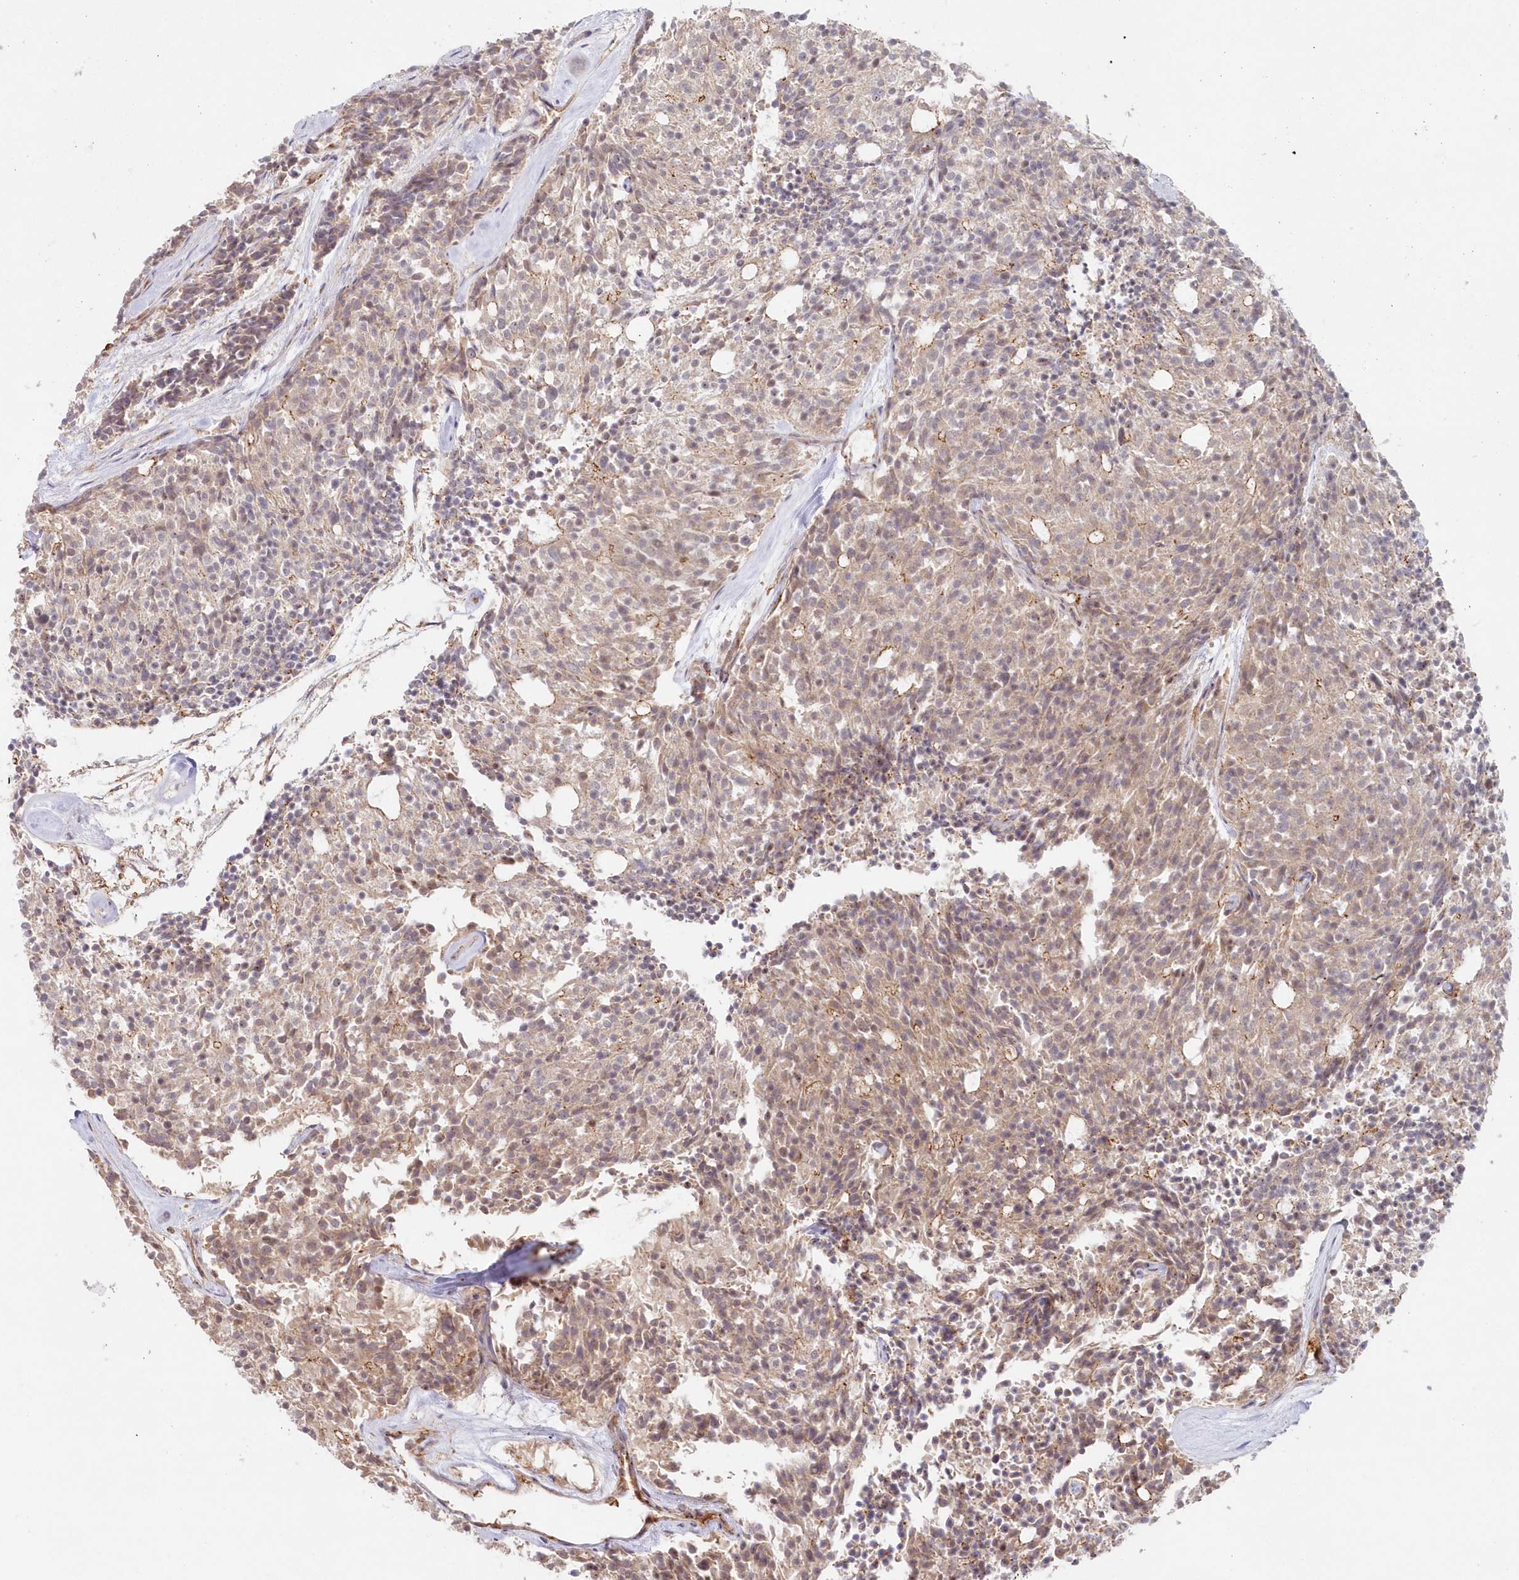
{"staining": {"intensity": "weak", "quantity": "25%-75%", "location": "cytoplasmic/membranous"}, "tissue": "carcinoid", "cell_type": "Tumor cells", "image_type": "cancer", "snomed": [{"axis": "morphology", "description": "Carcinoid, malignant, NOS"}, {"axis": "topography", "description": "Pancreas"}], "caption": "Carcinoid (malignant) tissue displays weak cytoplasmic/membranous positivity in about 25%-75% of tumor cells, visualized by immunohistochemistry.", "gene": "TOGARAM2", "patient": {"sex": "female", "age": 54}}